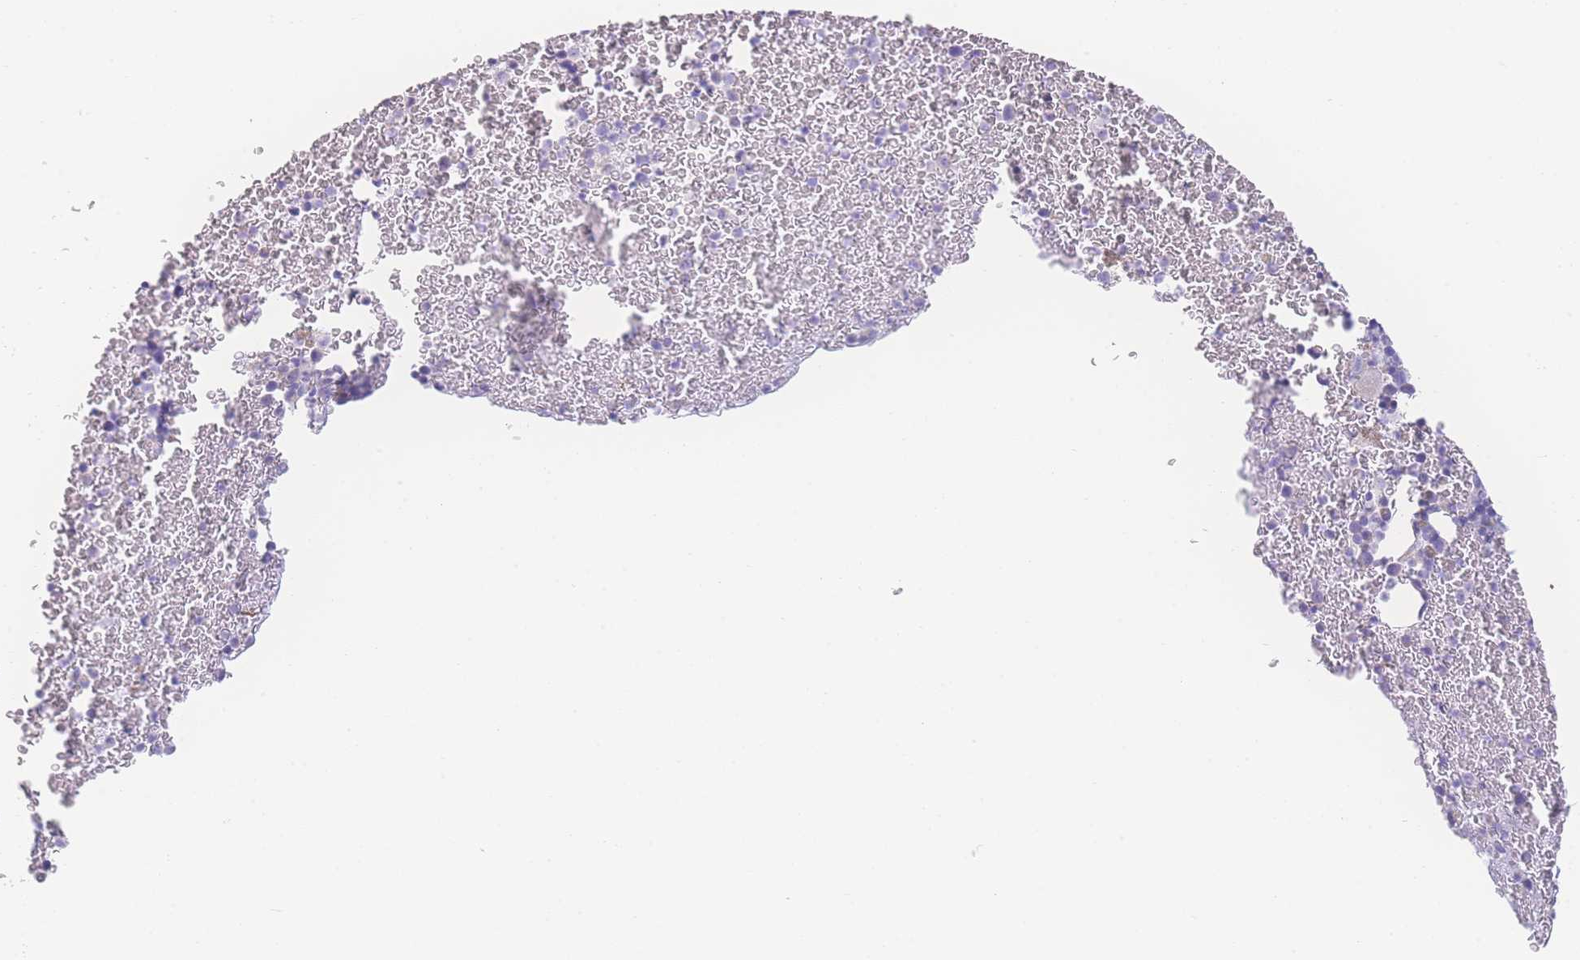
{"staining": {"intensity": "moderate", "quantity": "<25%", "location": "cytoplasmic/membranous"}, "tissue": "bone marrow", "cell_type": "Hematopoietic cells", "image_type": "normal", "snomed": [{"axis": "morphology", "description": "Normal tissue, NOS"}, {"axis": "topography", "description": "Bone marrow"}], "caption": "Immunohistochemistry (IHC) (DAB (3,3'-diaminobenzidine)) staining of unremarkable bone marrow shows moderate cytoplasmic/membranous protein positivity in about <25% of hematopoietic cells.", "gene": "NBEAL1", "patient": {"sex": "male", "age": 11}}